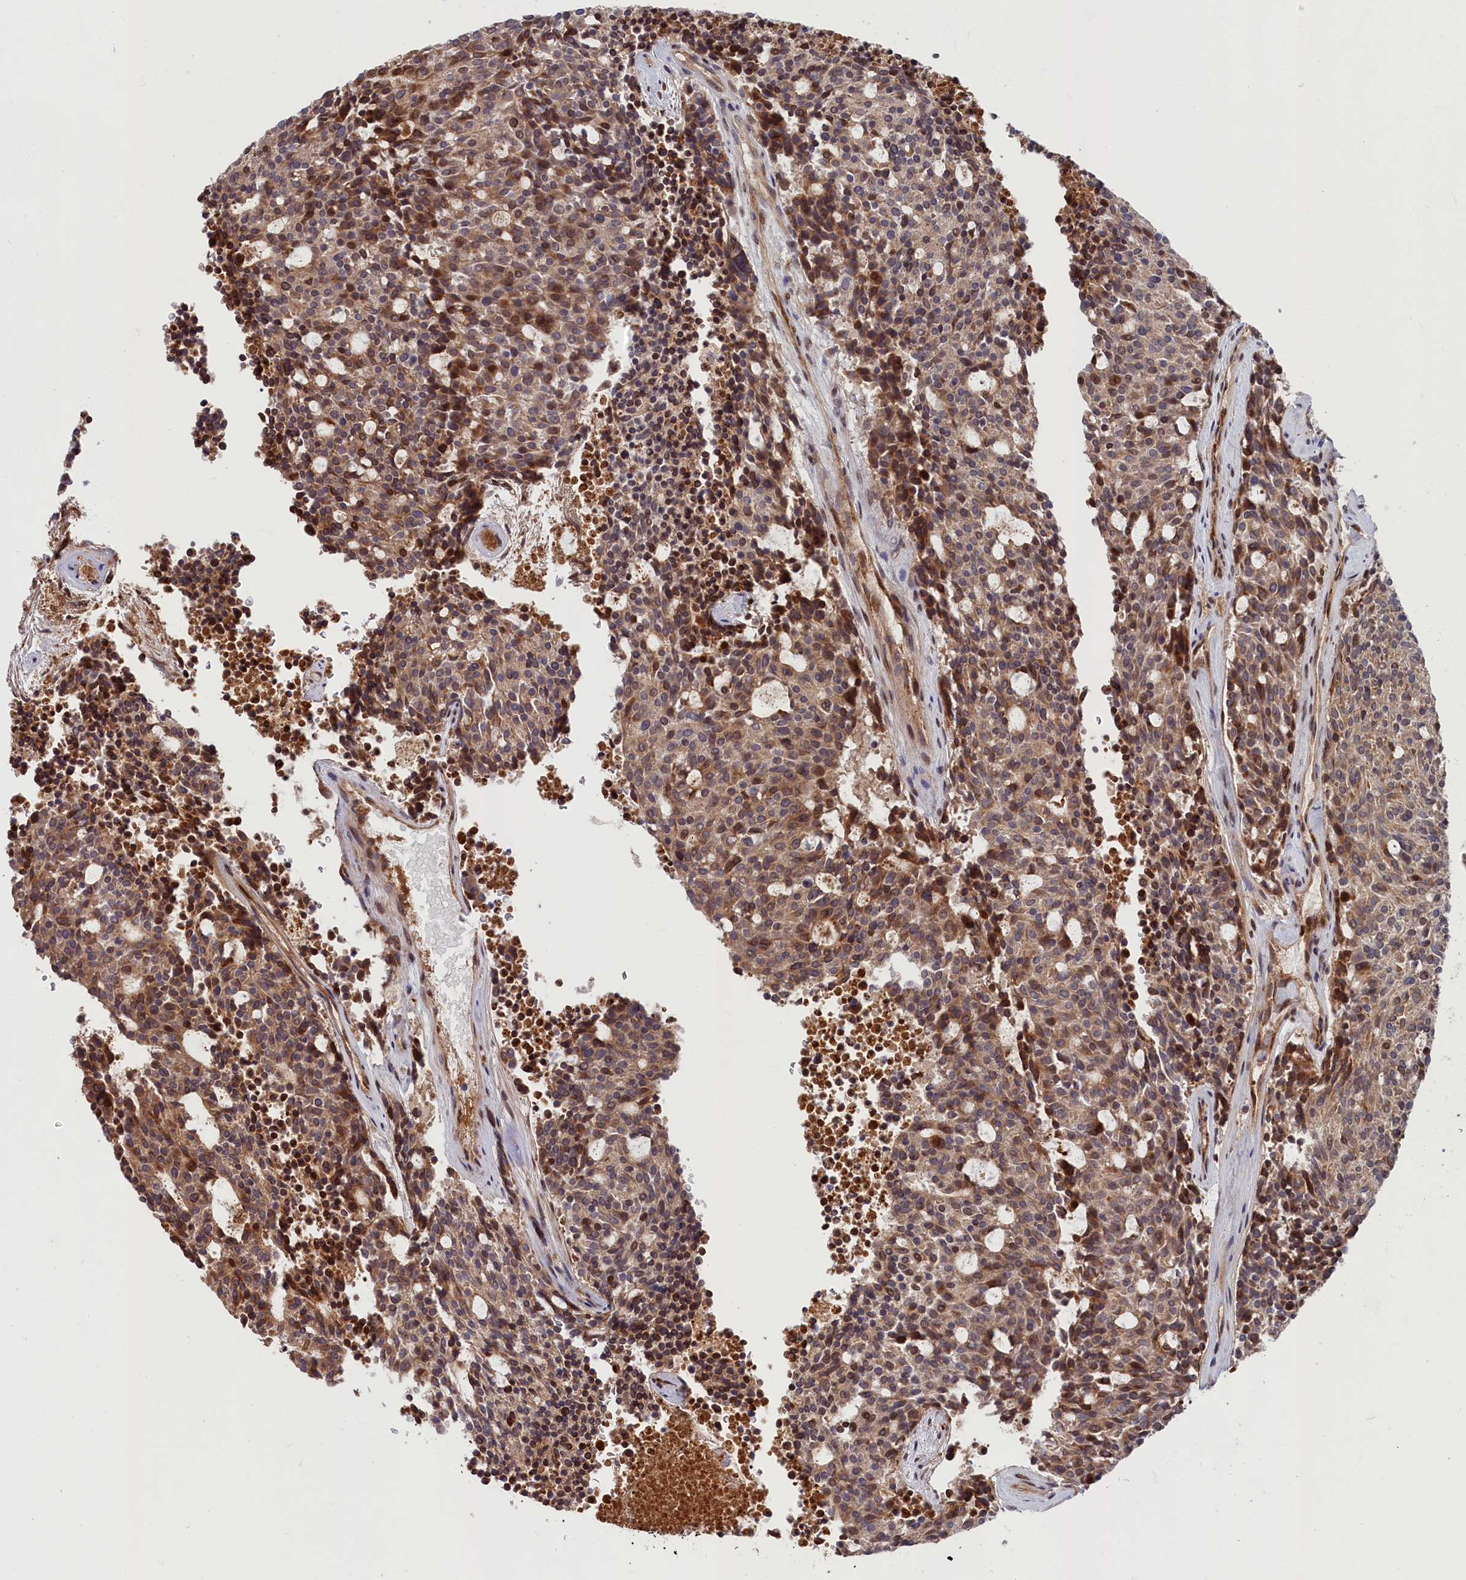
{"staining": {"intensity": "moderate", "quantity": ">75%", "location": "cytoplasmic/membranous,nuclear"}, "tissue": "carcinoid", "cell_type": "Tumor cells", "image_type": "cancer", "snomed": [{"axis": "morphology", "description": "Carcinoid, malignant, NOS"}, {"axis": "topography", "description": "Pancreas"}], "caption": "Tumor cells demonstrate moderate cytoplasmic/membranous and nuclear positivity in about >75% of cells in carcinoid (malignant).", "gene": "CHST12", "patient": {"sex": "female", "age": 54}}